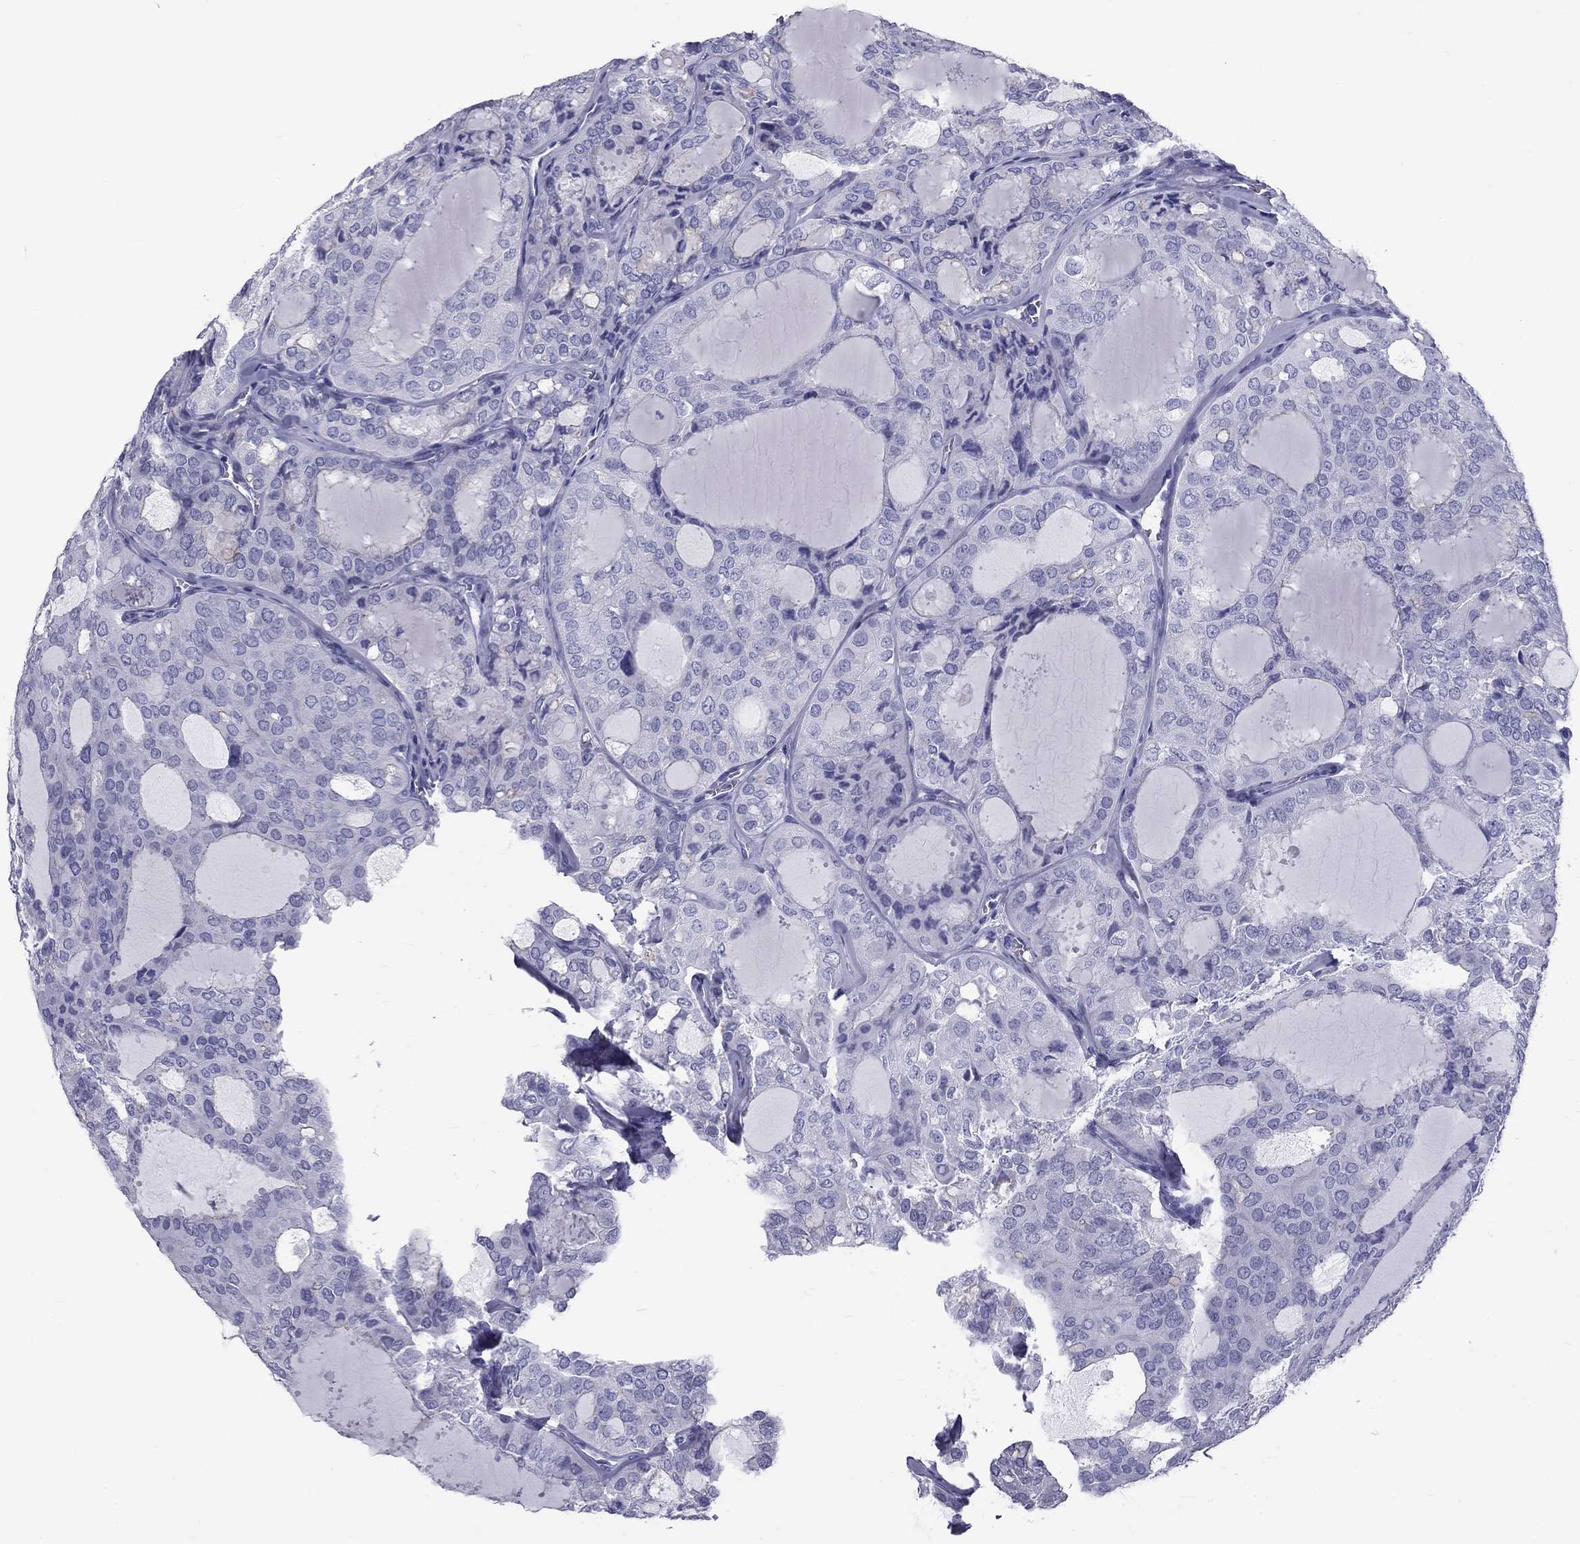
{"staining": {"intensity": "negative", "quantity": "none", "location": "none"}, "tissue": "thyroid cancer", "cell_type": "Tumor cells", "image_type": "cancer", "snomed": [{"axis": "morphology", "description": "Follicular adenoma carcinoma, NOS"}, {"axis": "topography", "description": "Thyroid gland"}], "caption": "A micrograph of thyroid cancer stained for a protein demonstrates no brown staining in tumor cells.", "gene": "DNALI1", "patient": {"sex": "male", "age": 75}}